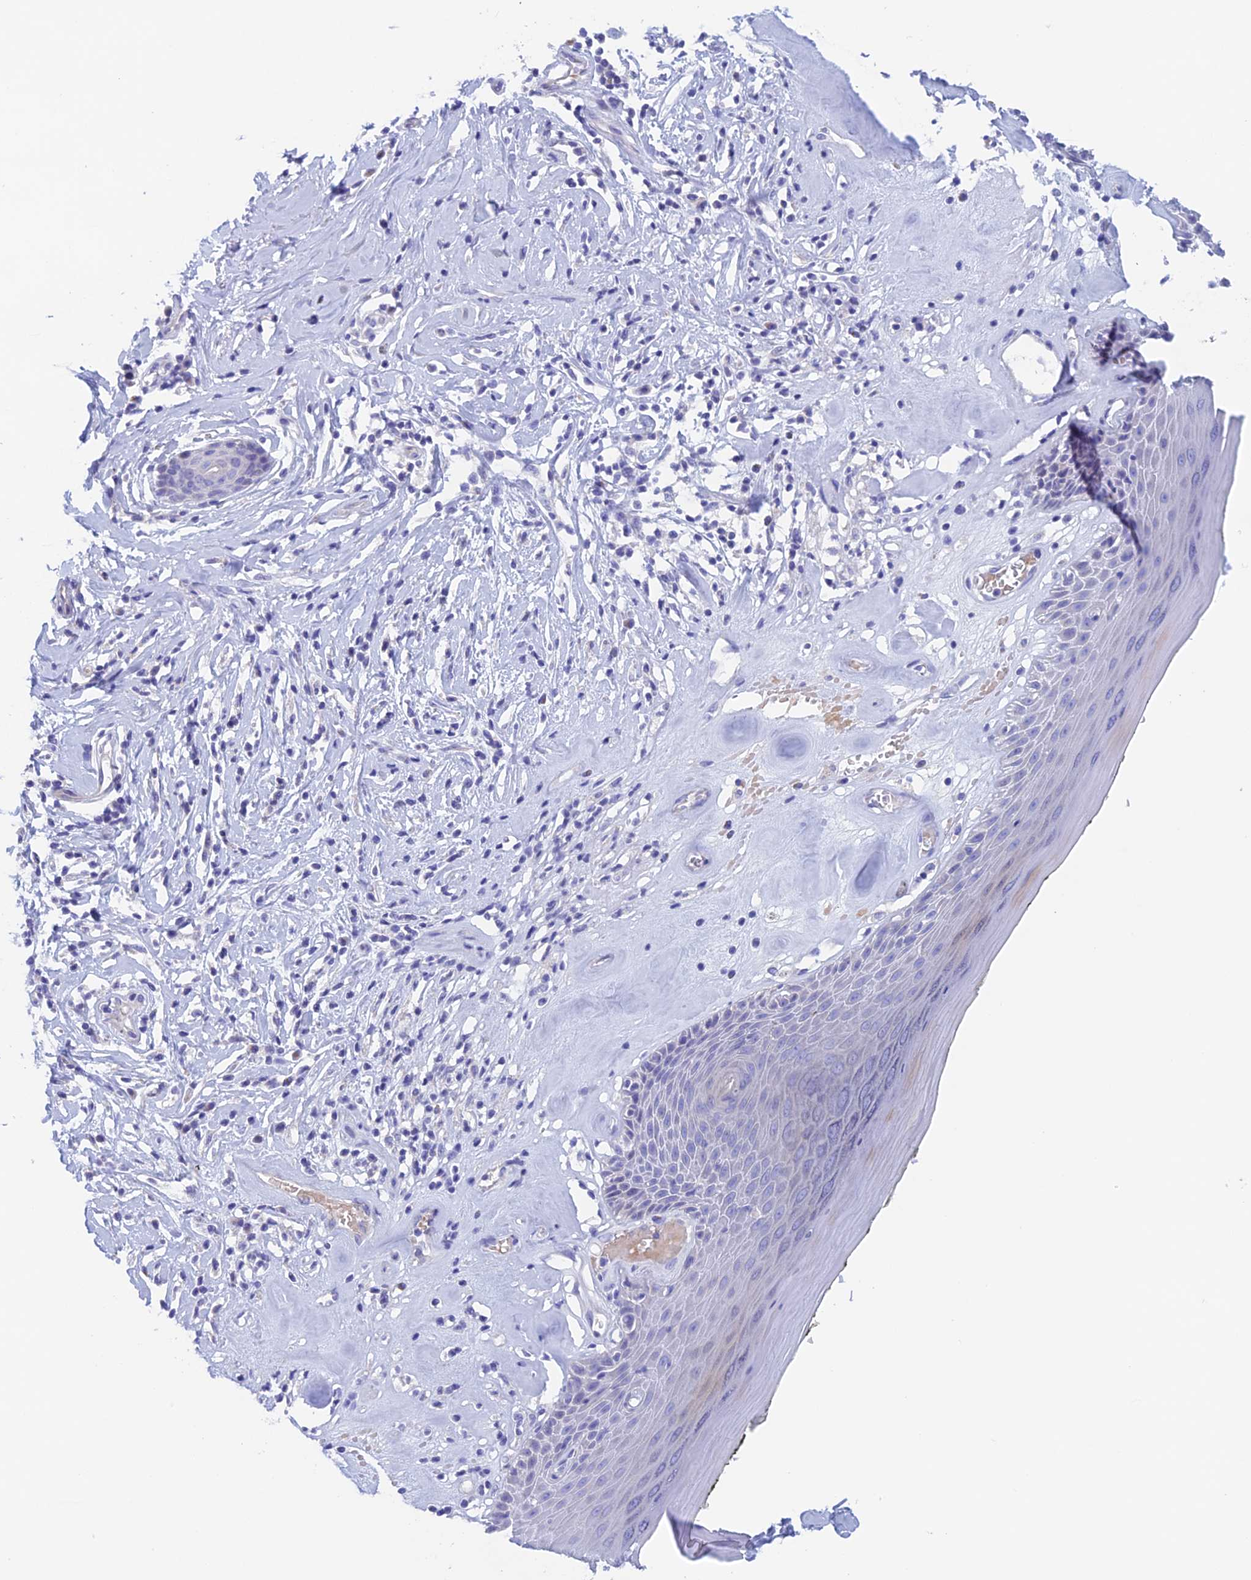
{"staining": {"intensity": "negative", "quantity": "none", "location": "none"}, "tissue": "skin", "cell_type": "Epidermal cells", "image_type": "normal", "snomed": [{"axis": "morphology", "description": "Normal tissue, NOS"}, {"axis": "morphology", "description": "Inflammation, NOS"}, {"axis": "topography", "description": "Vulva"}], "caption": "Skin stained for a protein using immunohistochemistry (IHC) demonstrates no positivity epidermal cells.", "gene": "PSMC3IP", "patient": {"sex": "female", "age": 84}}